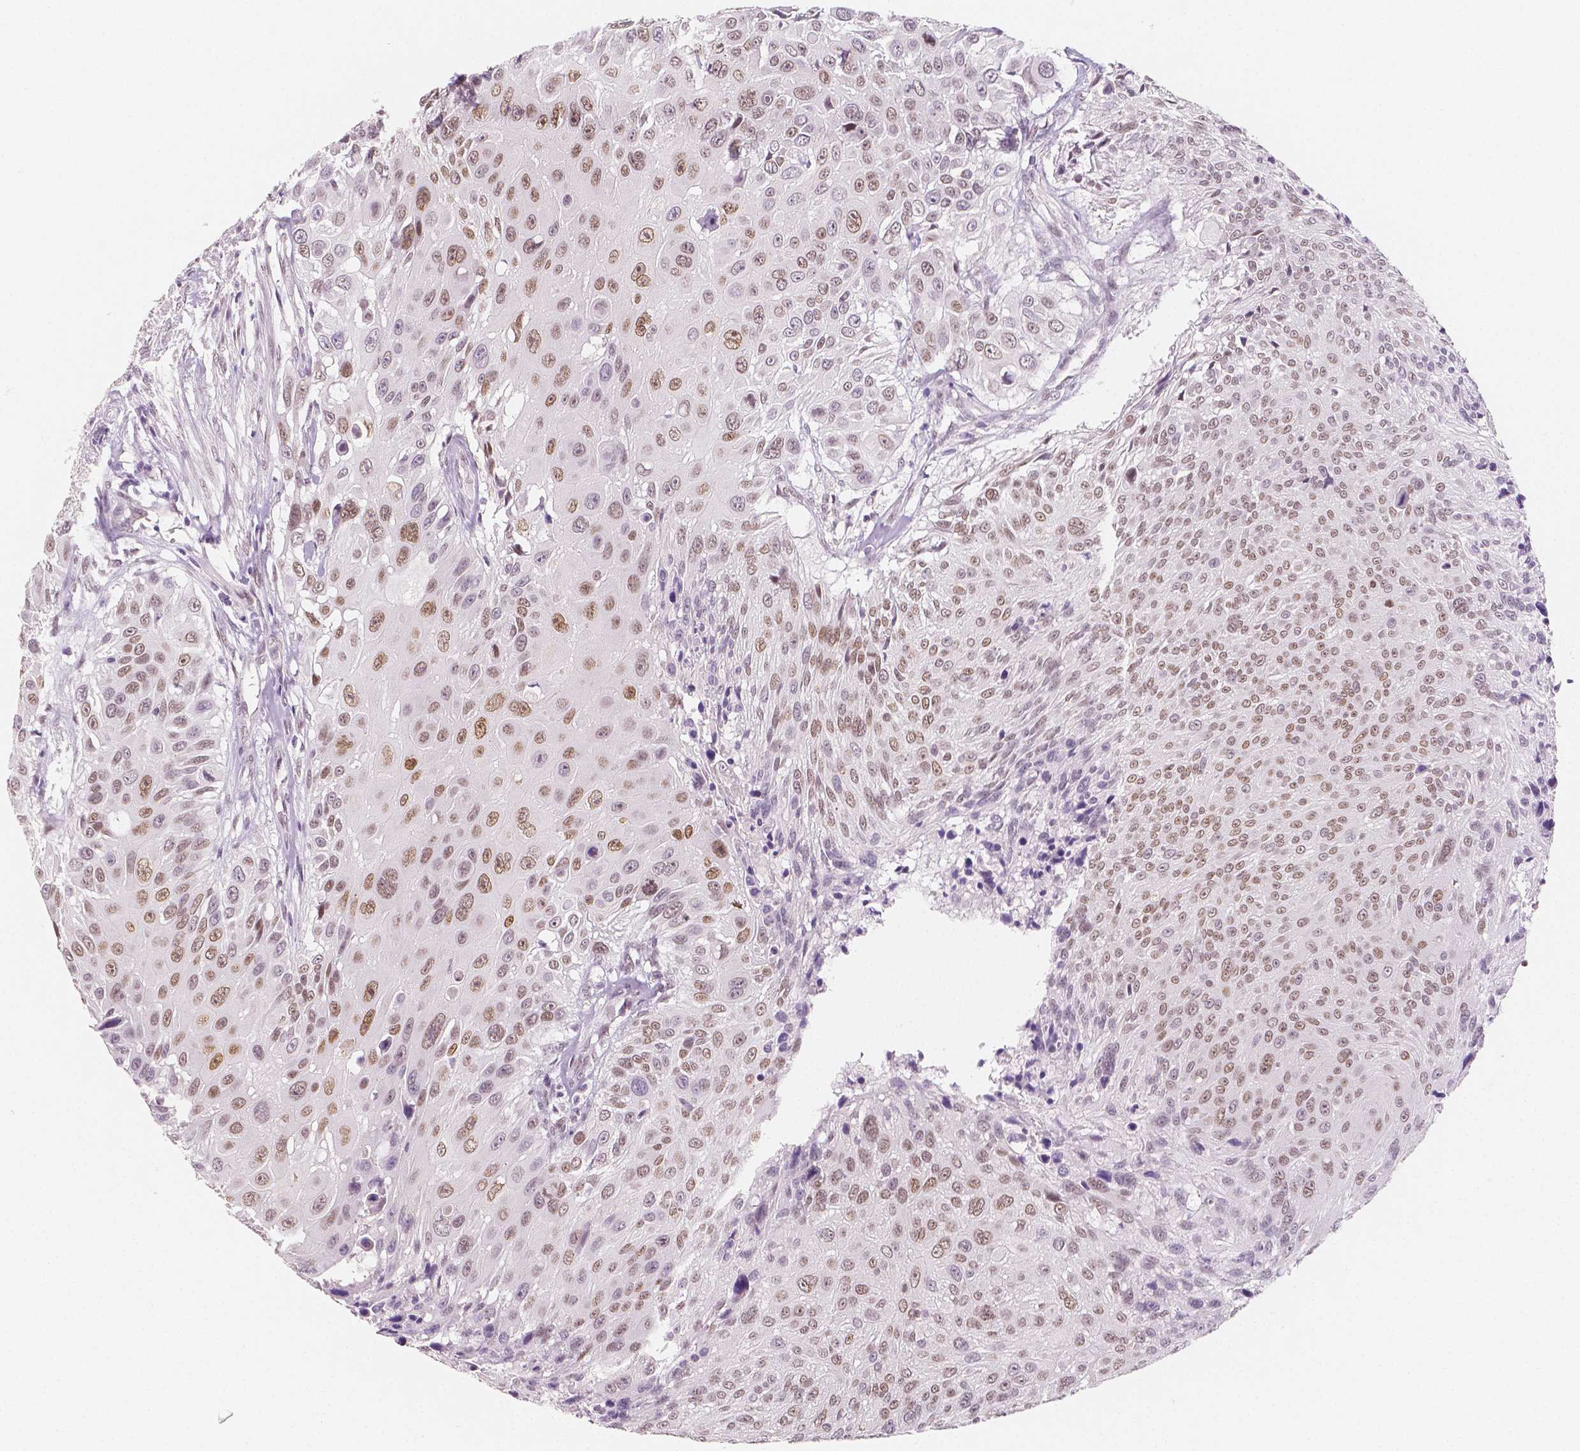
{"staining": {"intensity": "moderate", "quantity": "25%-75%", "location": "nuclear"}, "tissue": "urothelial cancer", "cell_type": "Tumor cells", "image_type": "cancer", "snomed": [{"axis": "morphology", "description": "Urothelial carcinoma, NOS"}, {"axis": "topography", "description": "Urinary bladder"}], "caption": "Tumor cells show medium levels of moderate nuclear positivity in approximately 25%-75% of cells in human urothelial cancer. The protein of interest is shown in brown color, while the nuclei are stained blue.", "gene": "KDM5B", "patient": {"sex": "male", "age": 55}}